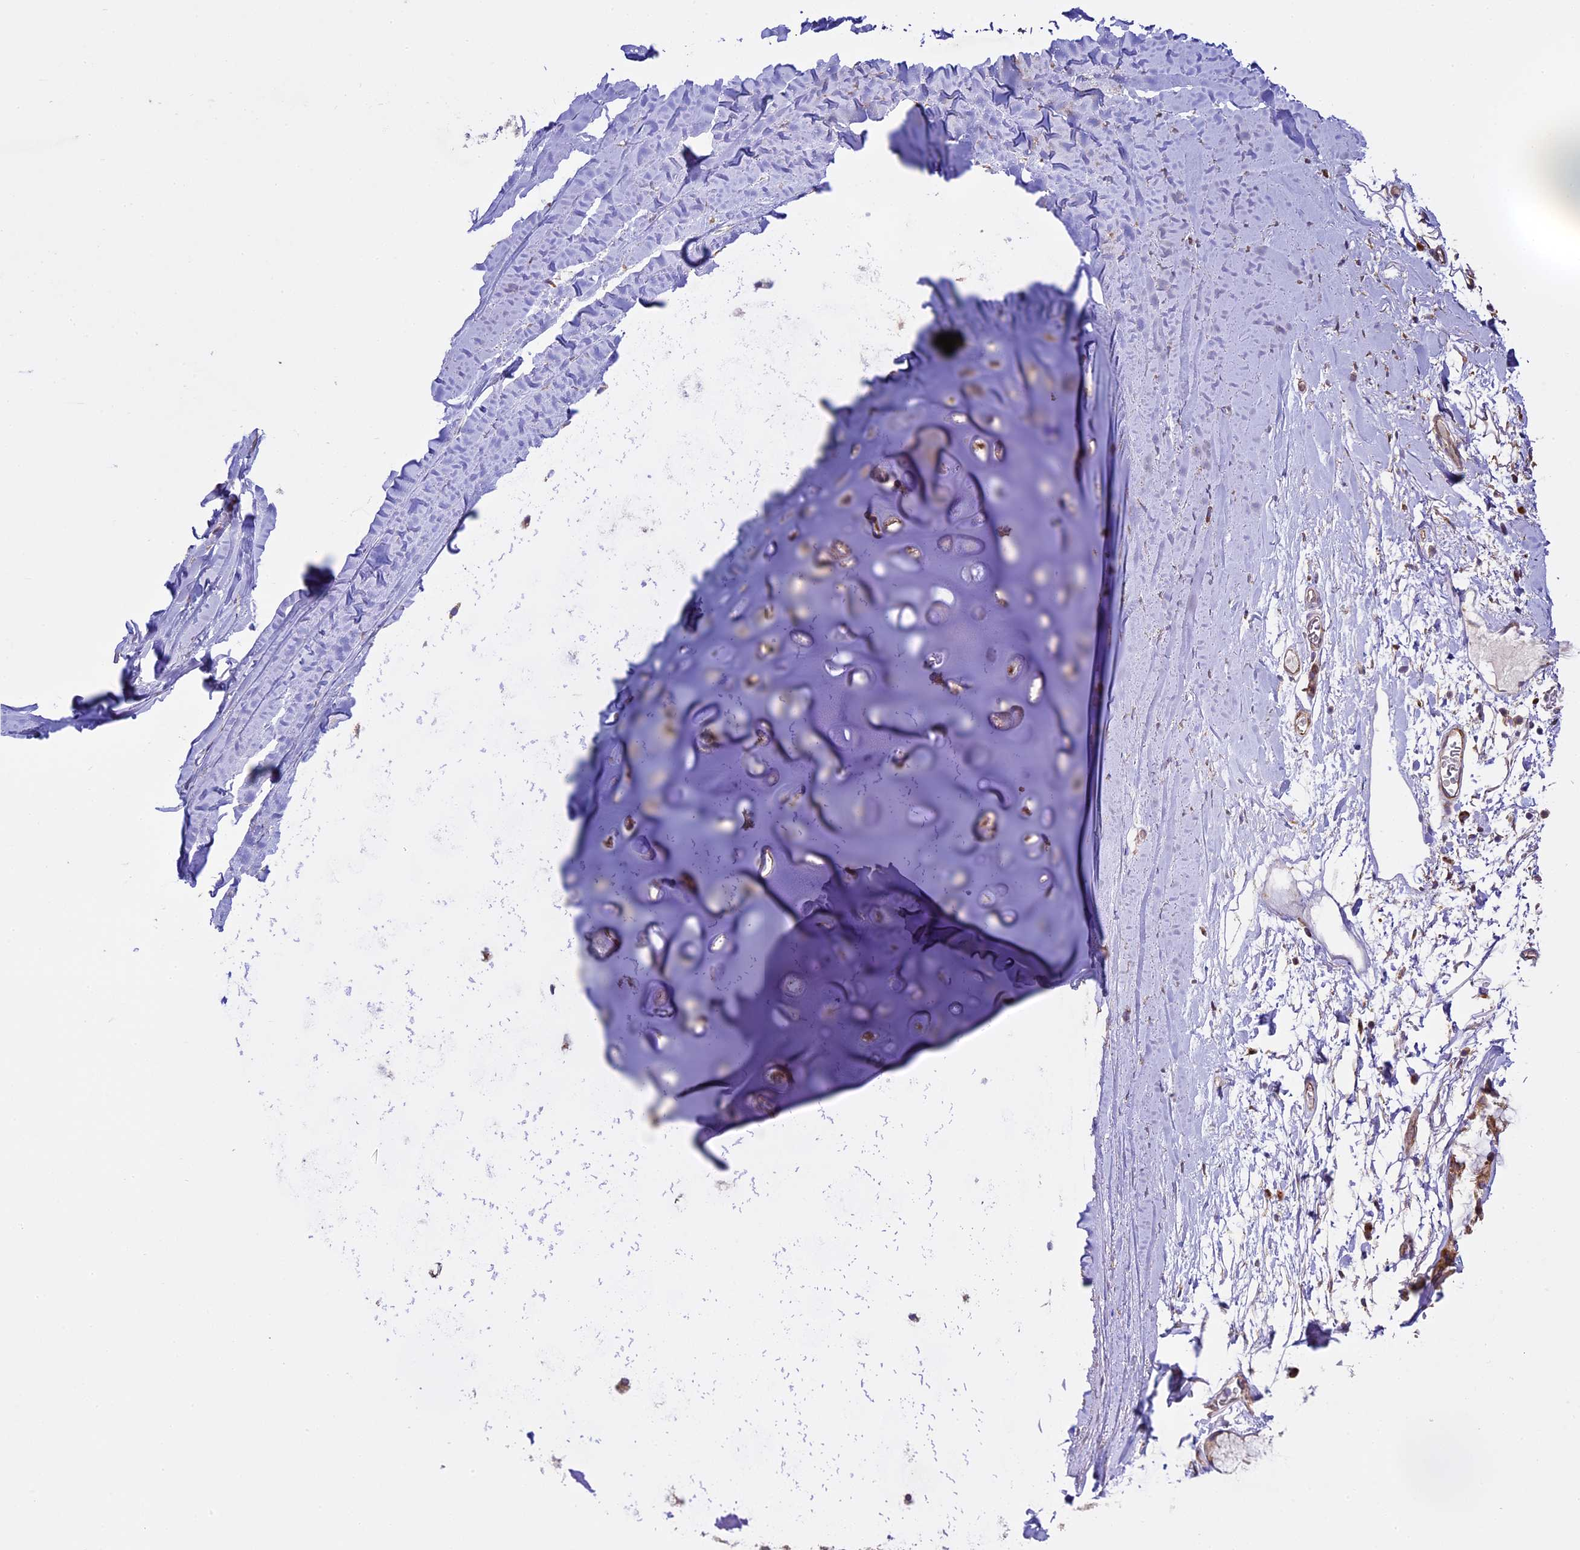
{"staining": {"intensity": "negative", "quantity": "none", "location": "none"}, "tissue": "adipose tissue", "cell_type": "Adipocytes", "image_type": "normal", "snomed": [{"axis": "morphology", "description": "Normal tissue, NOS"}, {"axis": "topography", "description": "Lymph node"}, {"axis": "topography", "description": "Bronchus"}], "caption": "Adipose tissue was stained to show a protein in brown. There is no significant positivity in adipocytes.", "gene": "SPIRE1", "patient": {"sex": "male", "age": 63}}